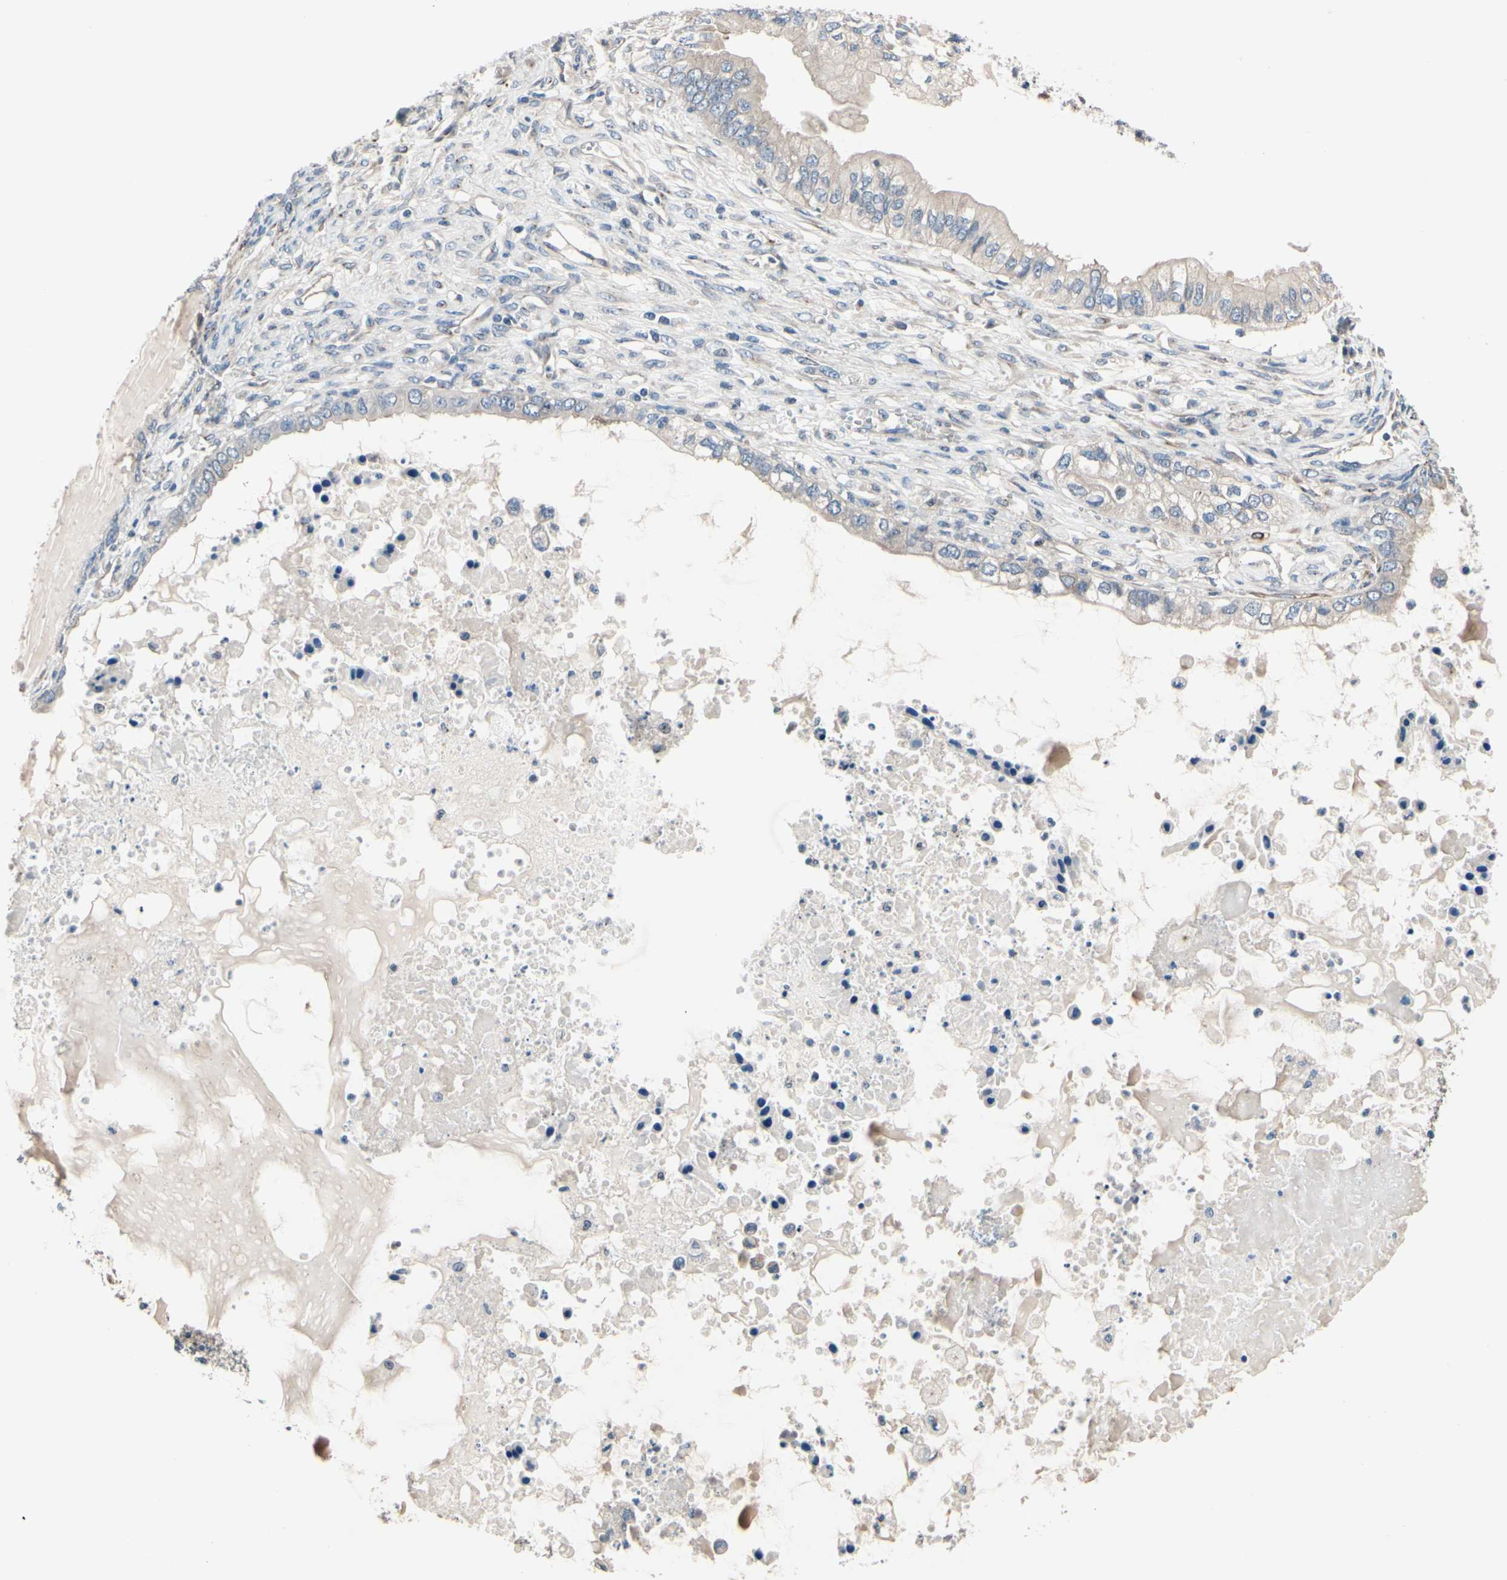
{"staining": {"intensity": "weak", "quantity": "<25%", "location": "cytoplasmic/membranous"}, "tissue": "ovarian cancer", "cell_type": "Tumor cells", "image_type": "cancer", "snomed": [{"axis": "morphology", "description": "Cystadenocarcinoma, mucinous, NOS"}, {"axis": "topography", "description": "Ovary"}], "caption": "This is a micrograph of IHC staining of ovarian mucinous cystadenocarcinoma, which shows no positivity in tumor cells.", "gene": "PRKAR2B", "patient": {"sex": "female", "age": 80}}